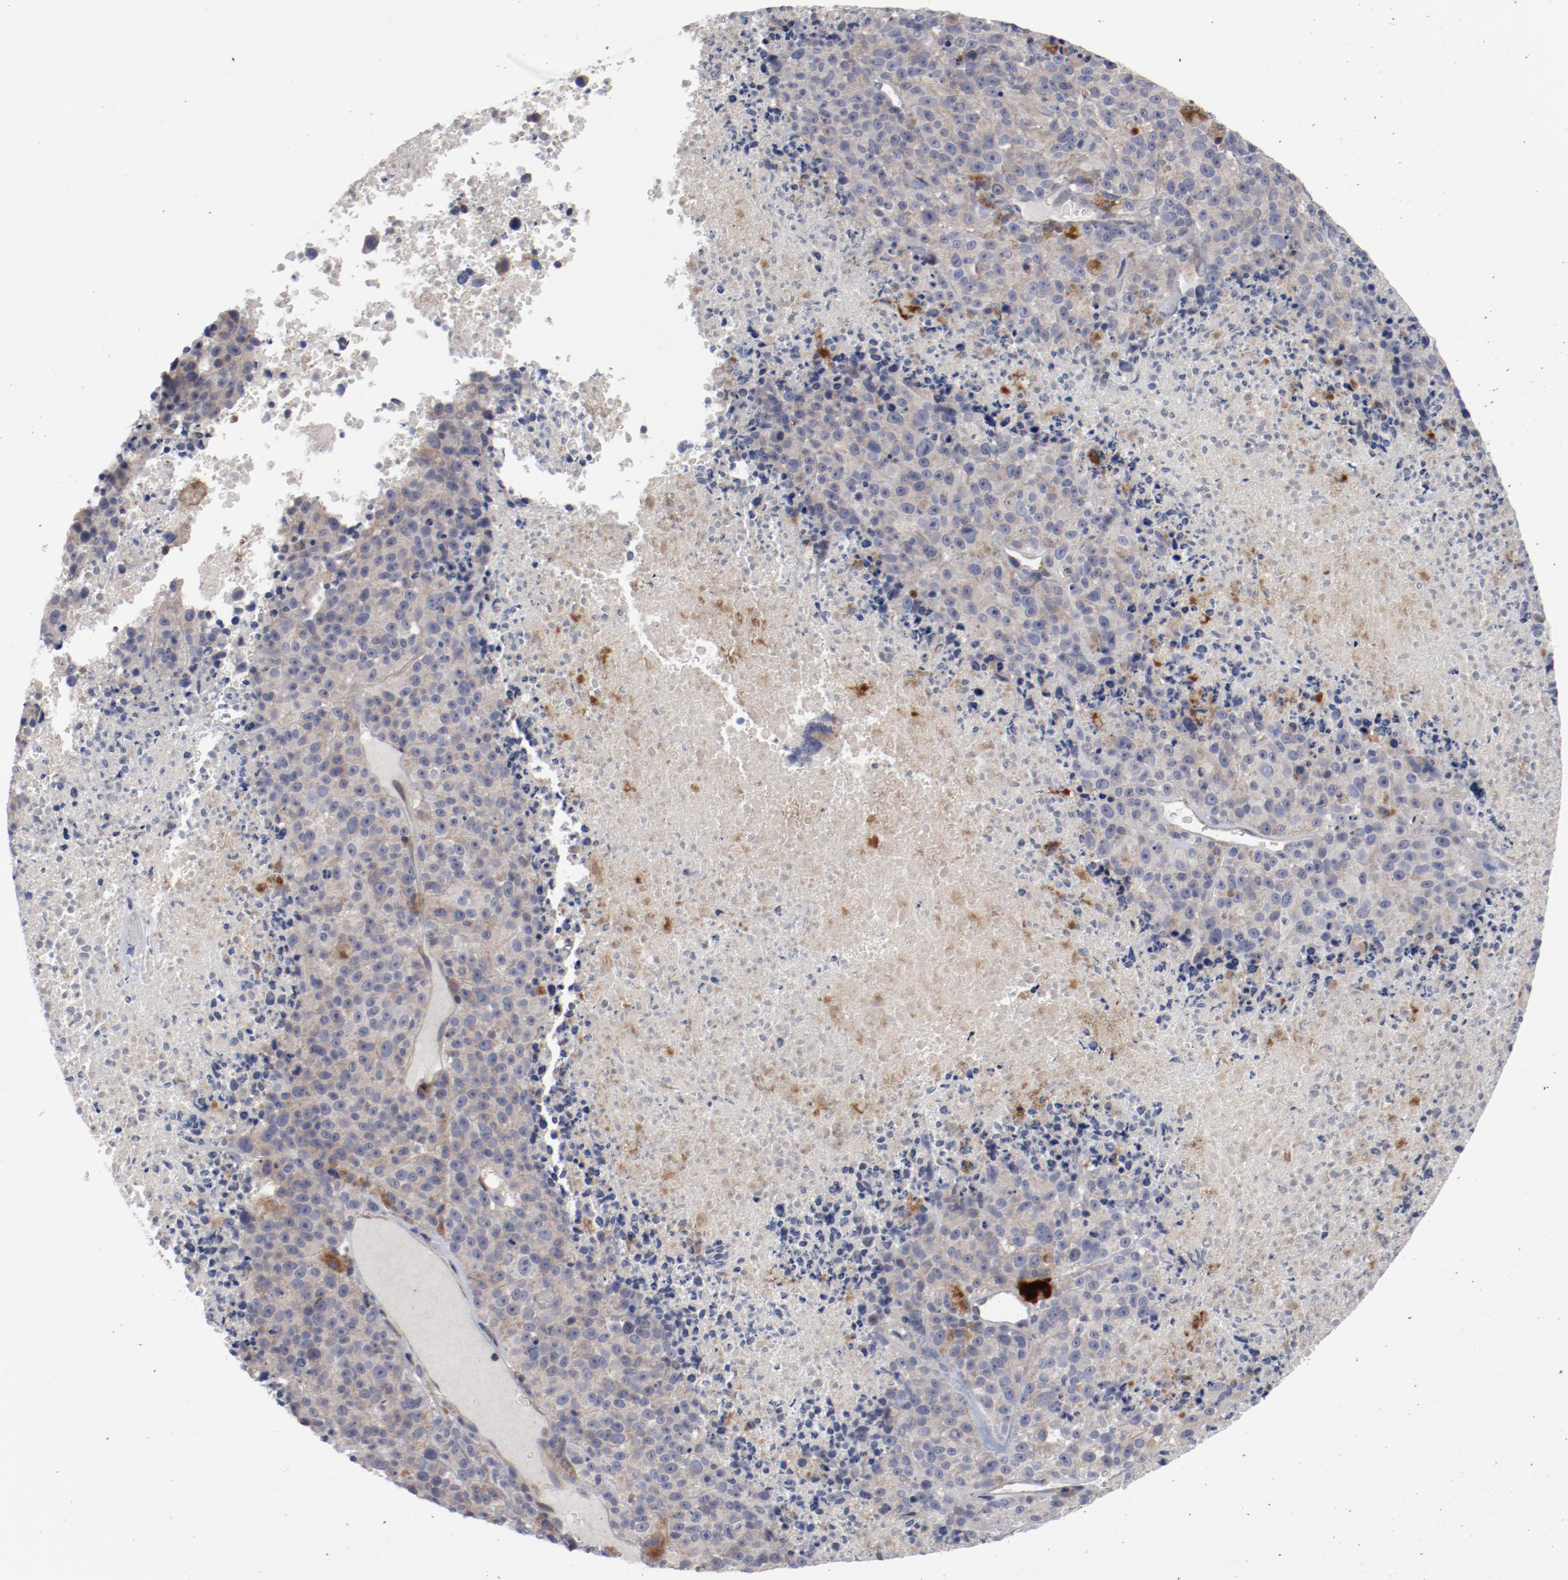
{"staining": {"intensity": "negative", "quantity": "none", "location": "none"}, "tissue": "melanoma", "cell_type": "Tumor cells", "image_type": "cancer", "snomed": [{"axis": "morphology", "description": "Malignant melanoma, Metastatic site"}, {"axis": "topography", "description": "Cerebral cortex"}], "caption": "This is an immunohistochemistry (IHC) histopathology image of human malignant melanoma (metastatic site). There is no staining in tumor cells.", "gene": "CBL", "patient": {"sex": "female", "age": 52}}